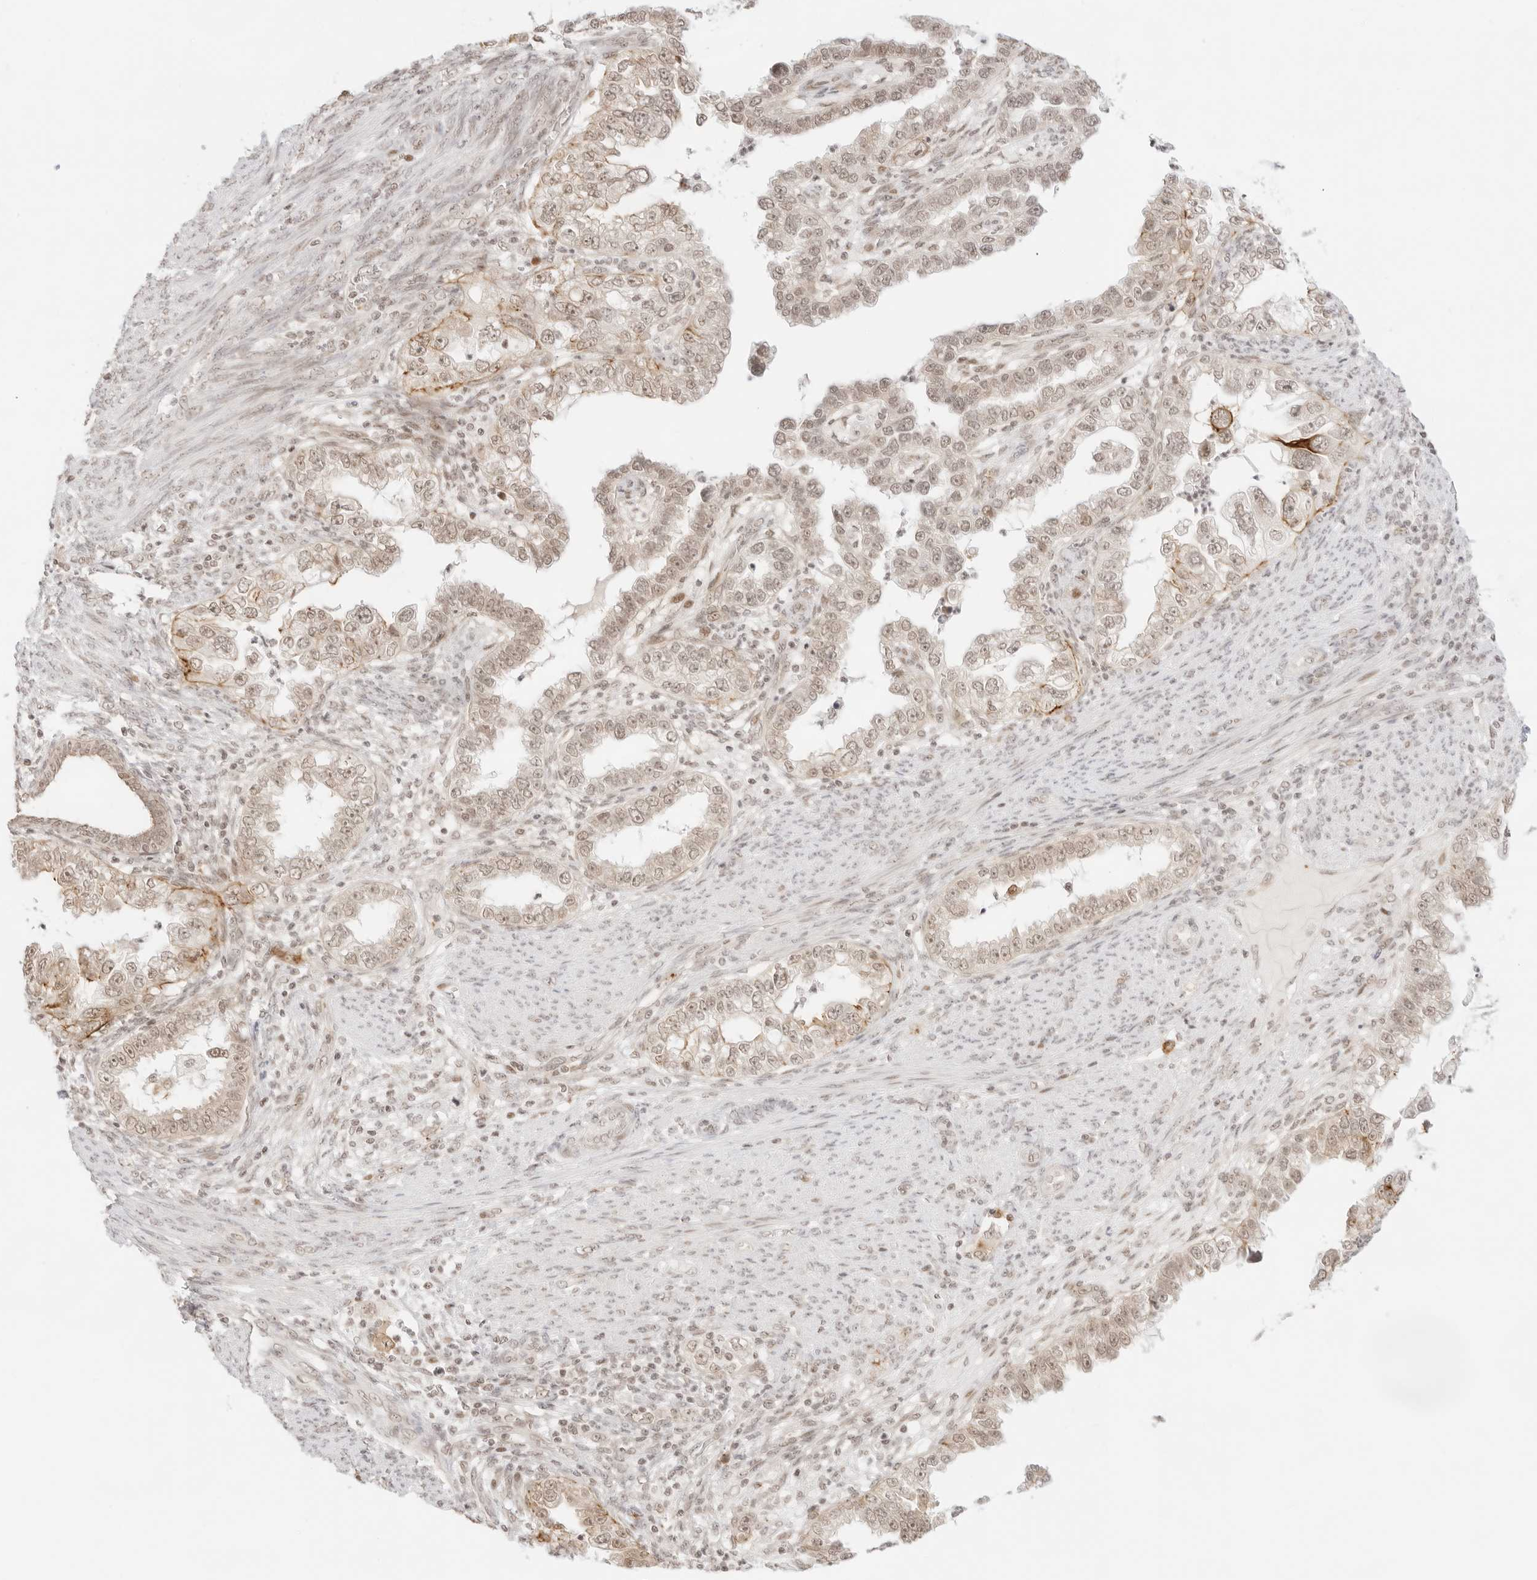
{"staining": {"intensity": "moderate", "quantity": "<25%", "location": "cytoplasmic/membranous,nuclear"}, "tissue": "endometrial cancer", "cell_type": "Tumor cells", "image_type": "cancer", "snomed": [{"axis": "morphology", "description": "Adenocarcinoma, NOS"}, {"axis": "topography", "description": "Endometrium"}], "caption": "Approximately <25% of tumor cells in adenocarcinoma (endometrial) demonstrate moderate cytoplasmic/membranous and nuclear protein positivity as visualized by brown immunohistochemical staining.", "gene": "GNAS", "patient": {"sex": "female", "age": 85}}